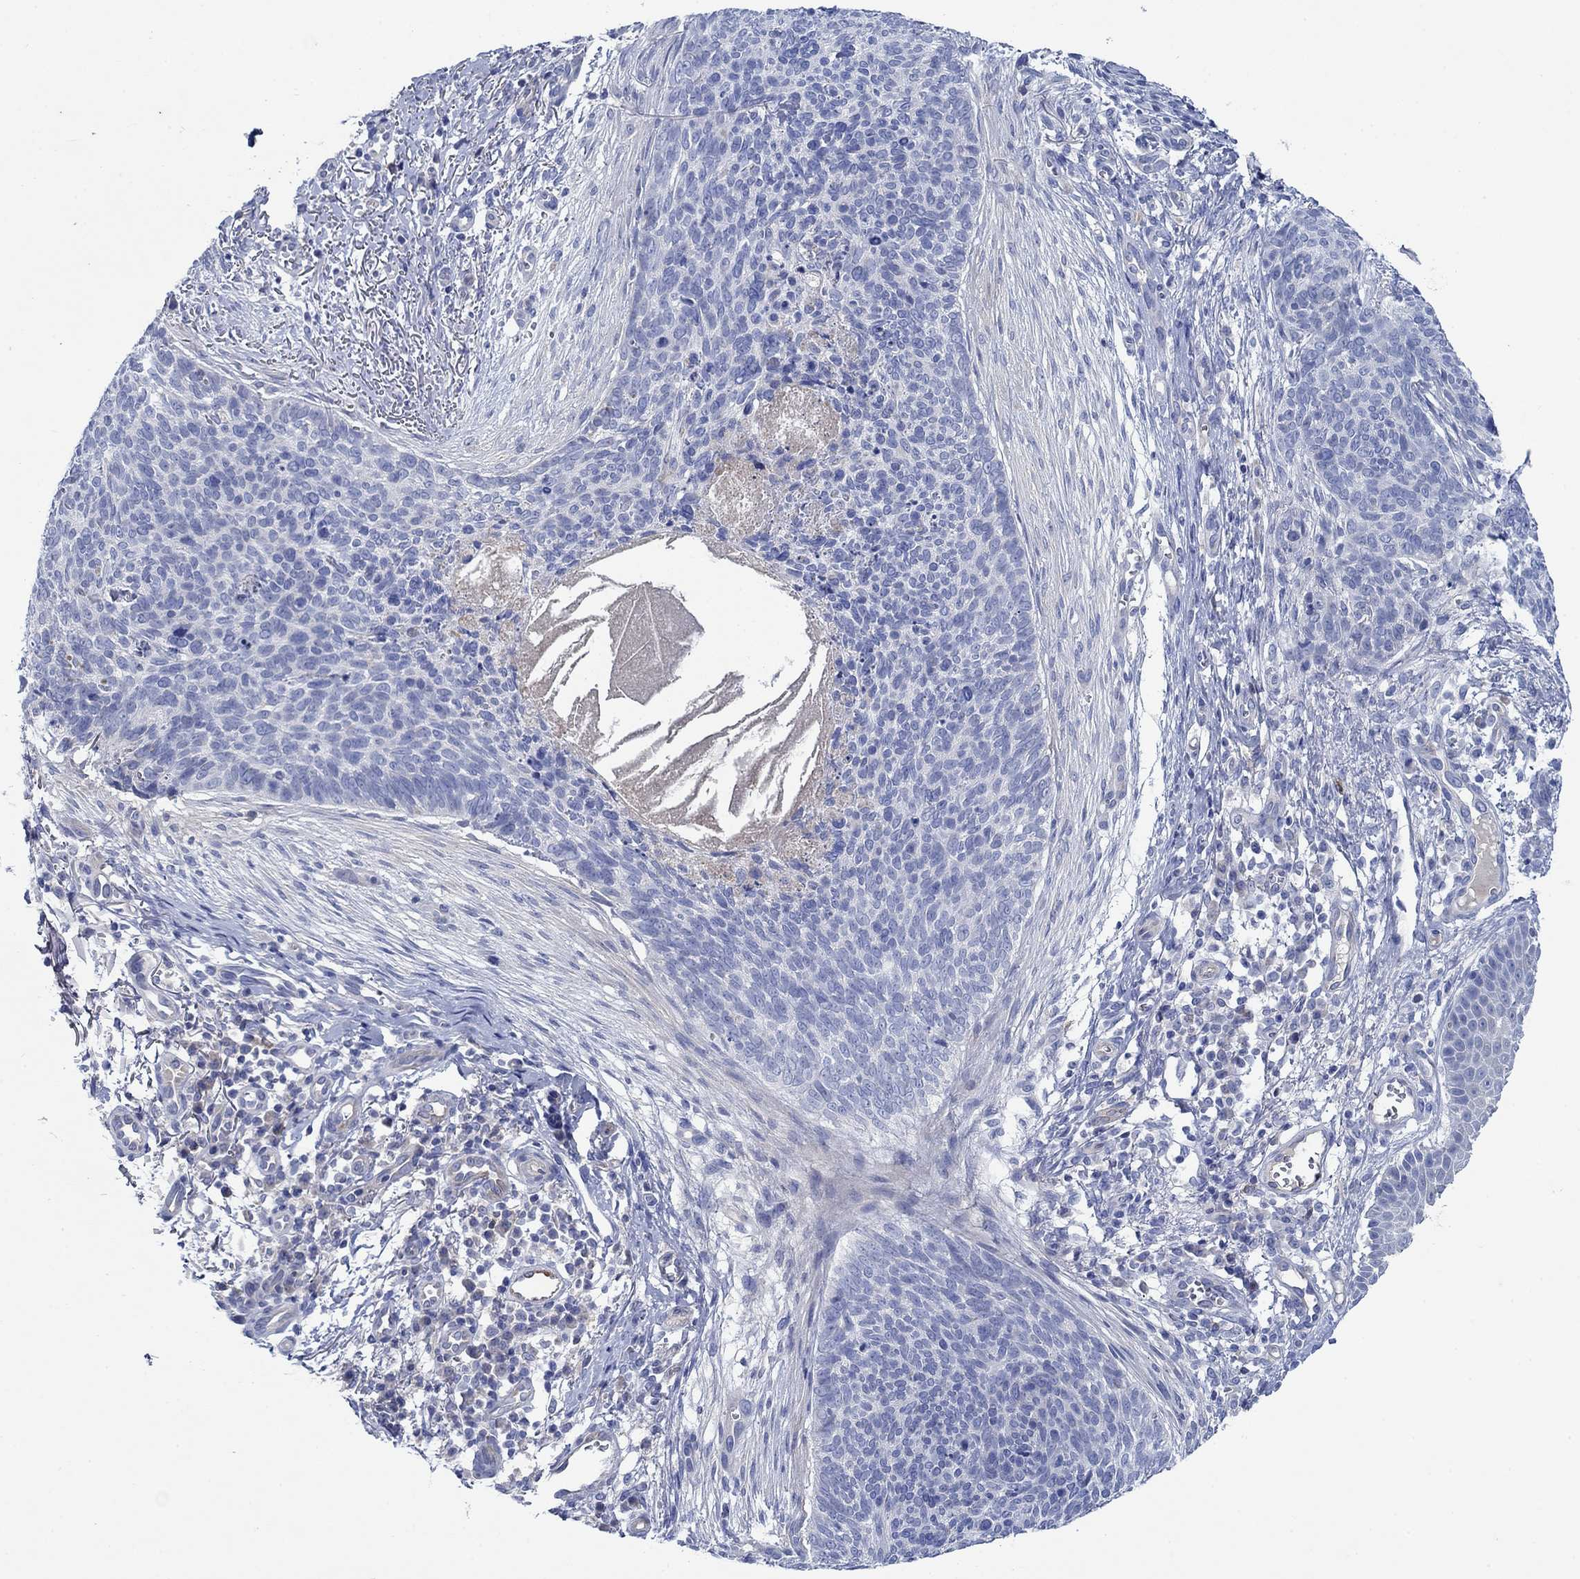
{"staining": {"intensity": "negative", "quantity": "none", "location": "none"}, "tissue": "skin cancer", "cell_type": "Tumor cells", "image_type": "cancer", "snomed": [{"axis": "morphology", "description": "Basal cell carcinoma"}, {"axis": "topography", "description": "Skin"}], "caption": "Immunohistochemistry of human skin basal cell carcinoma demonstrates no positivity in tumor cells.", "gene": "TRIM16", "patient": {"sex": "male", "age": 64}}